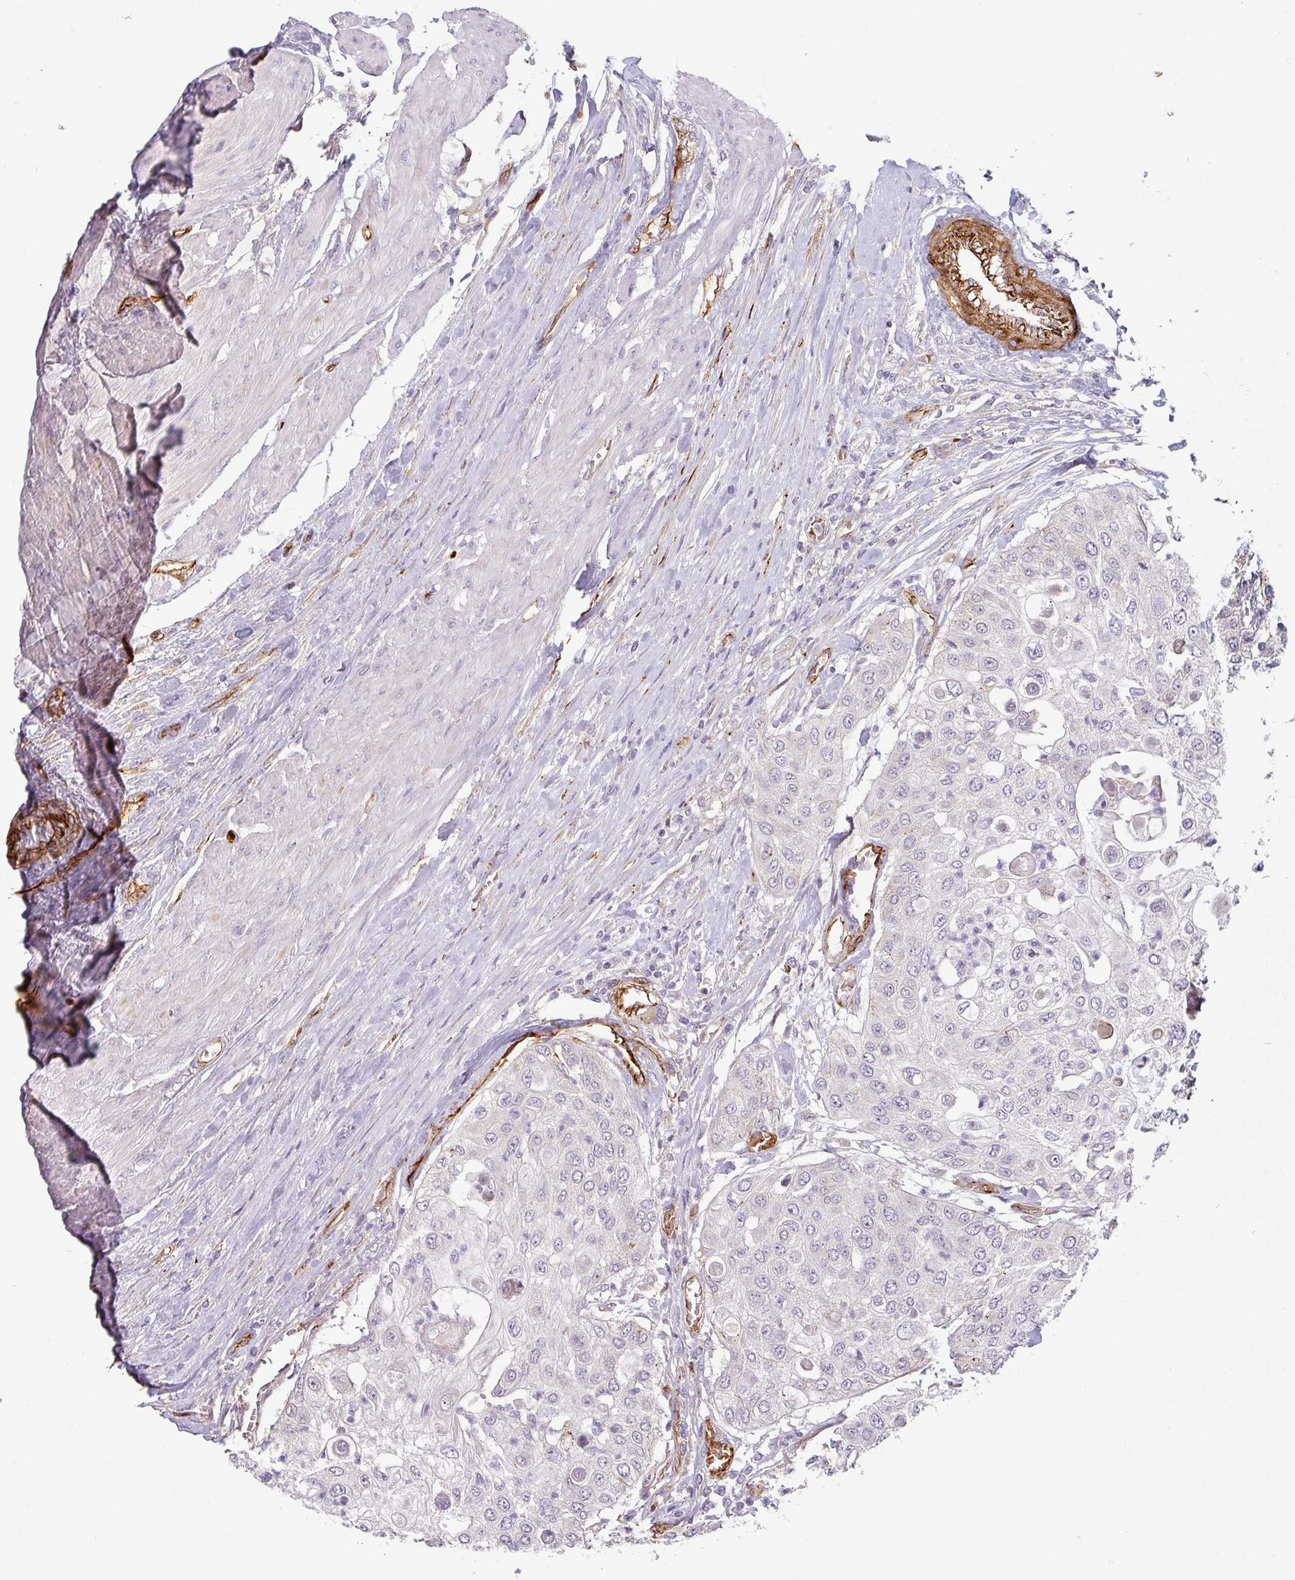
{"staining": {"intensity": "negative", "quantity": "none", "location": "none"}, "tissue": "urothelial cancer", "cell_type": "Tumor cells", "image_type": "cancer", "snomed": [{"axis": "morphology", "description": "Urothelial carcinoma, High grade"}, {"axis": "topography", "description": "Urinary bladder"}], "caption": "Tumor cells show no significant protein staining in urothelial cancer. (Immunohistochemistry (ihc), brightfield microscopy, high magnification).", "gene": "PRODH2", "patient": {"sex": "female", "age": 79}}